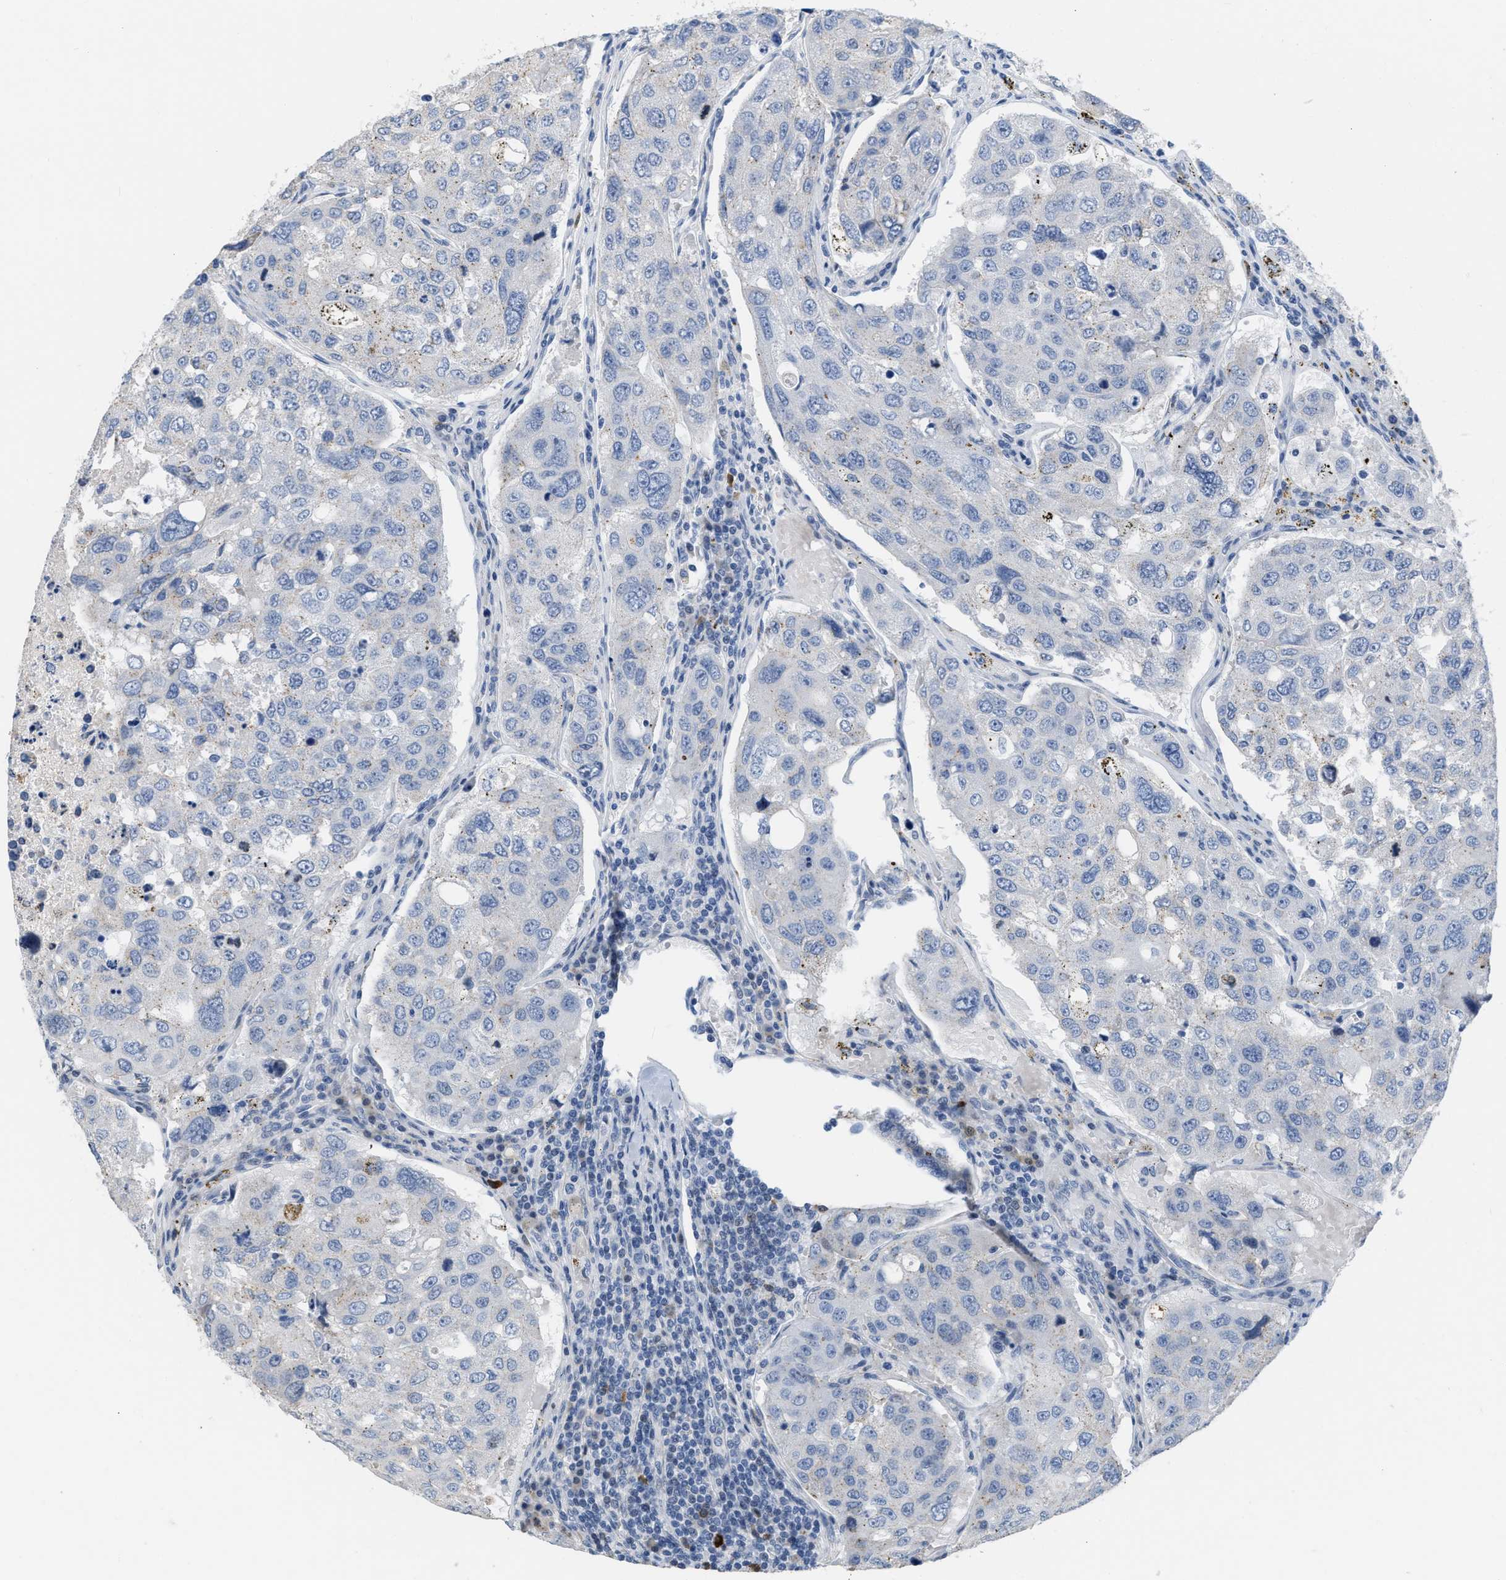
{"staining": {"intensity": "negative", "quantity": "none", "location": "none"}, "tissue": "urothelial cancer", "cell_type": "Tumor cells", "image_type": "cancer", "snomed": [{"axis": "morphology", "description": "Urothelial carcinoma, High grade"}, {"axis": "topography", "description": "Lymph node"}, {"axis": "topography", "description": "Urinary bladder"}], "caption": "Immunohistochemistry micrograph of neoplastic tissue: human urothelial cancer stained with DAB (3,3'-diaminobenzidine) displays no significant protein positivity in tumor cells.", "gene": "CRYM", "patient": {"sex": "male", "age": 51}}